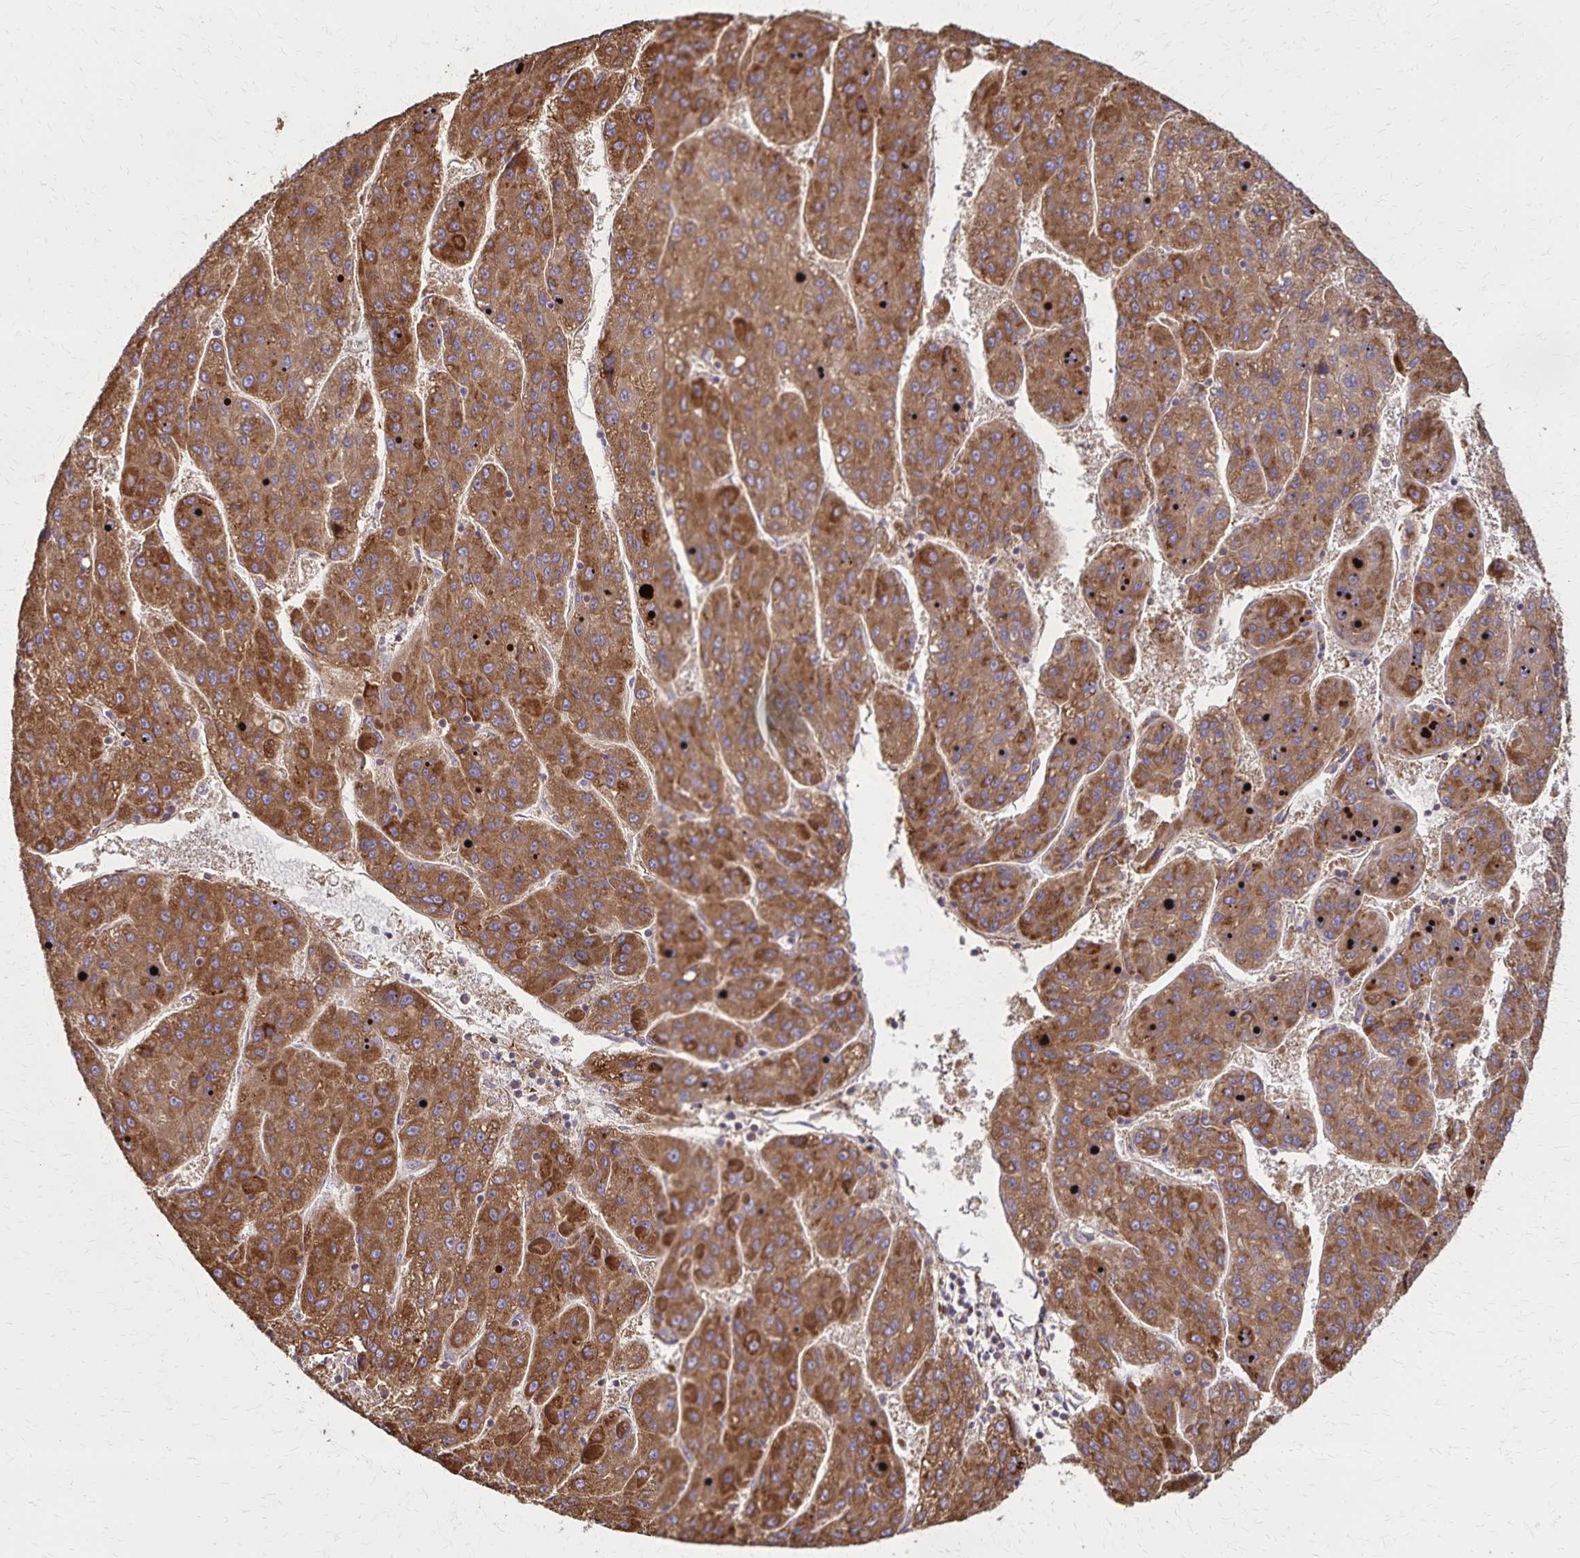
{"staining": {"intensity": "strong", "quantity": ">75%", "location": "cytoplasmic/membranous"}, "tissue": "liver cancer", "cell_type": "Tumor cells", "image_type": "cancer", "snomed": [{"axis": "morphology", "description": "Carcinoma, Hepatocellular, NOS"}, {"axis": "topography", "description": "Liver"}], "caption": "Immunohistochemistry (IHC) photomicrograph of neoplastic tissue: liver cancer (hepatocellular carcinoma) stained using immunohistochemistry (IHC) exhibits high levels of strong protein expression localized specifically in the cytoplasmic/membranous of tumor cells, appearing as a cytoplasmic/membranous brown color.", "gene": "RNF10", "patient": {"sex": "female", "age": 82}}